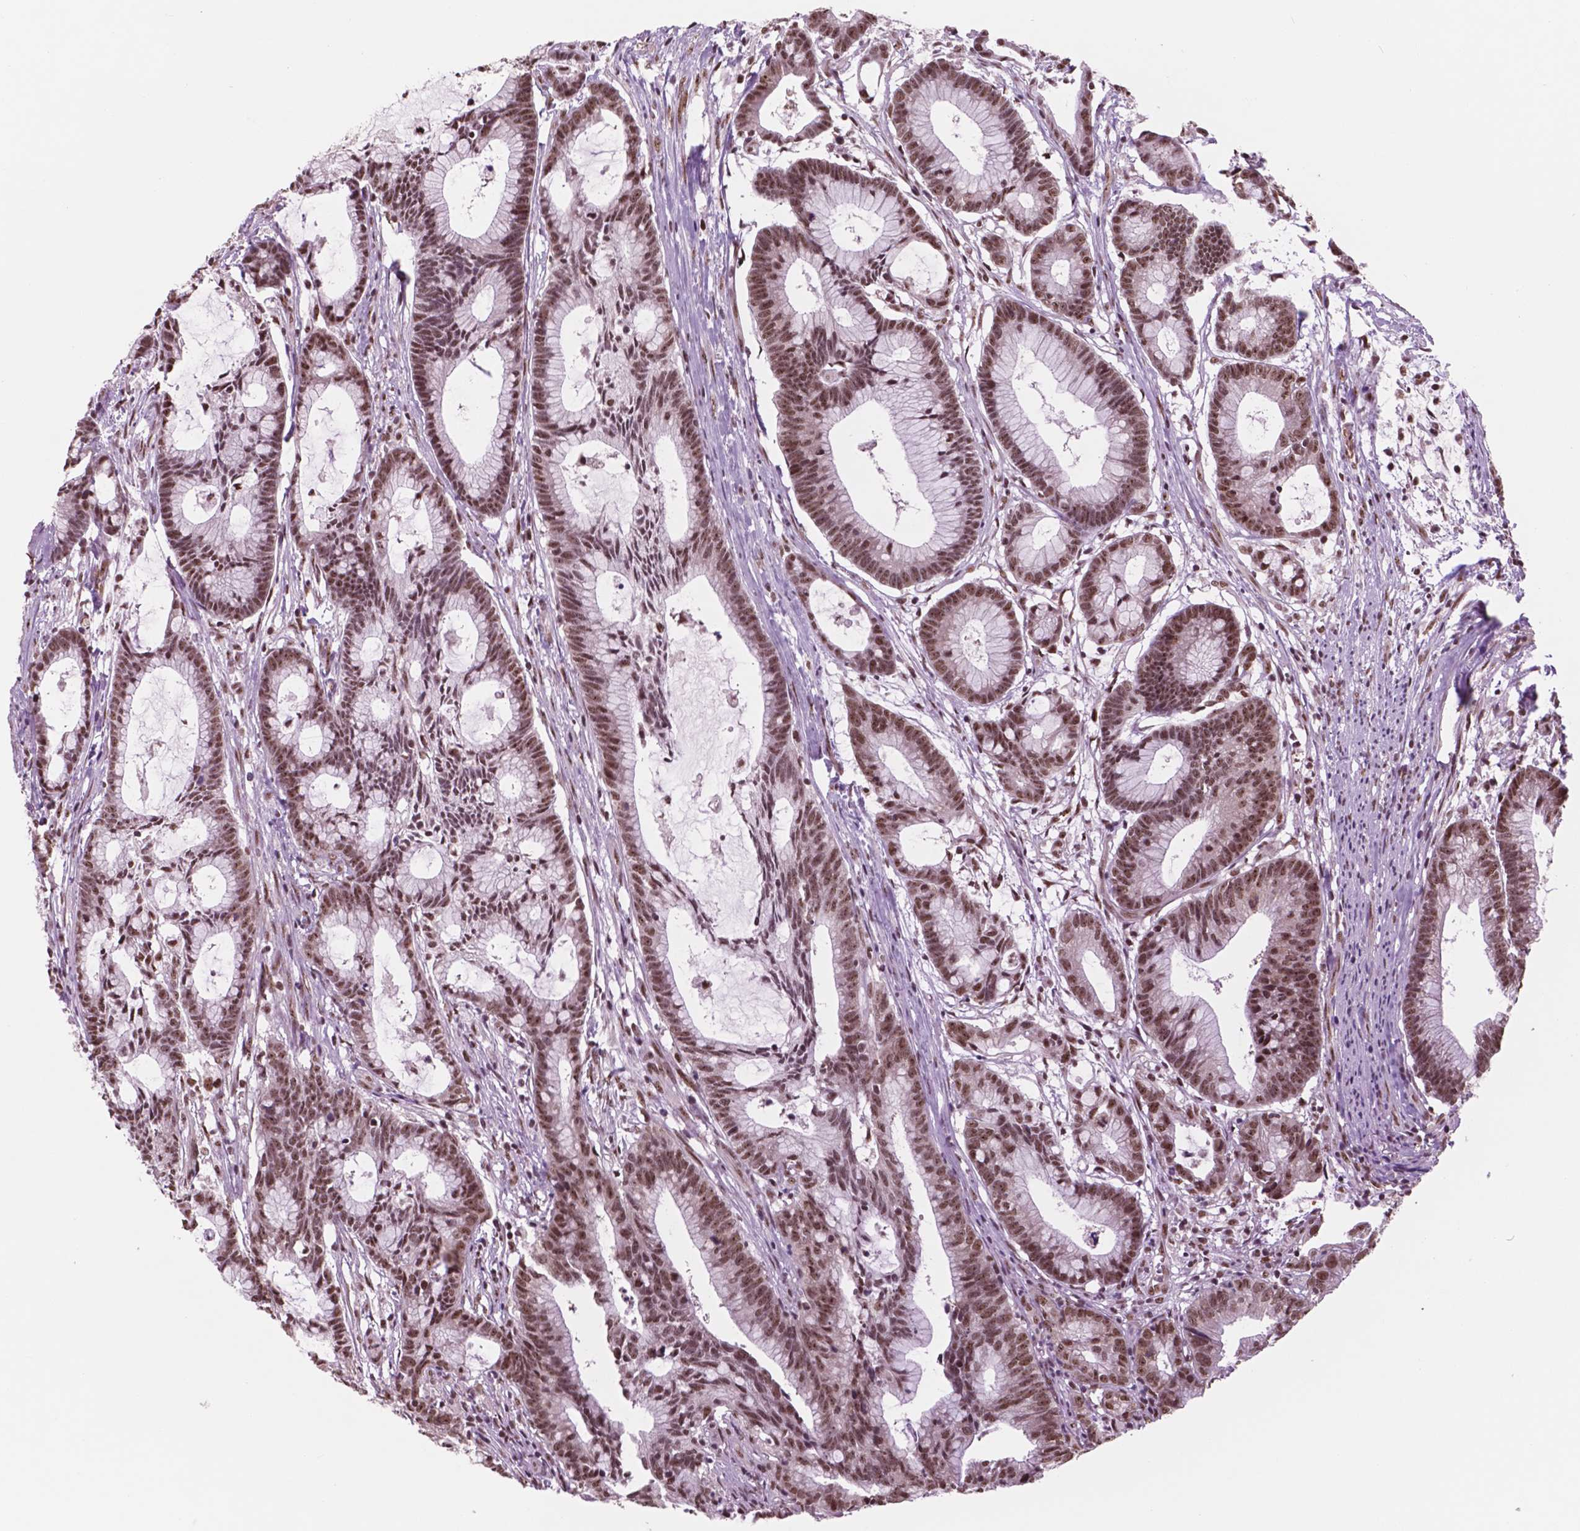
{"staining": {"intensity": "moderate", "quantity": ">75%", "location": "nuclear"}, "tissue": "colorectal cancer", "cell_type": "Tumor cells", "image_type": "cancer", "snomed": [{"axis": "morphology", "description": "Adenocarcinoma, NOS"}, {"axis": "topography", "description": "Colon"}], "caption": "Immunohistochemical staining of colorectal adenocarcinoma demonstrates medium levels of moderate nuclear positivity in about >75% of tumor cells.", "gene": "POLR2E", "patient": {"sex": "female", "age": 78}}